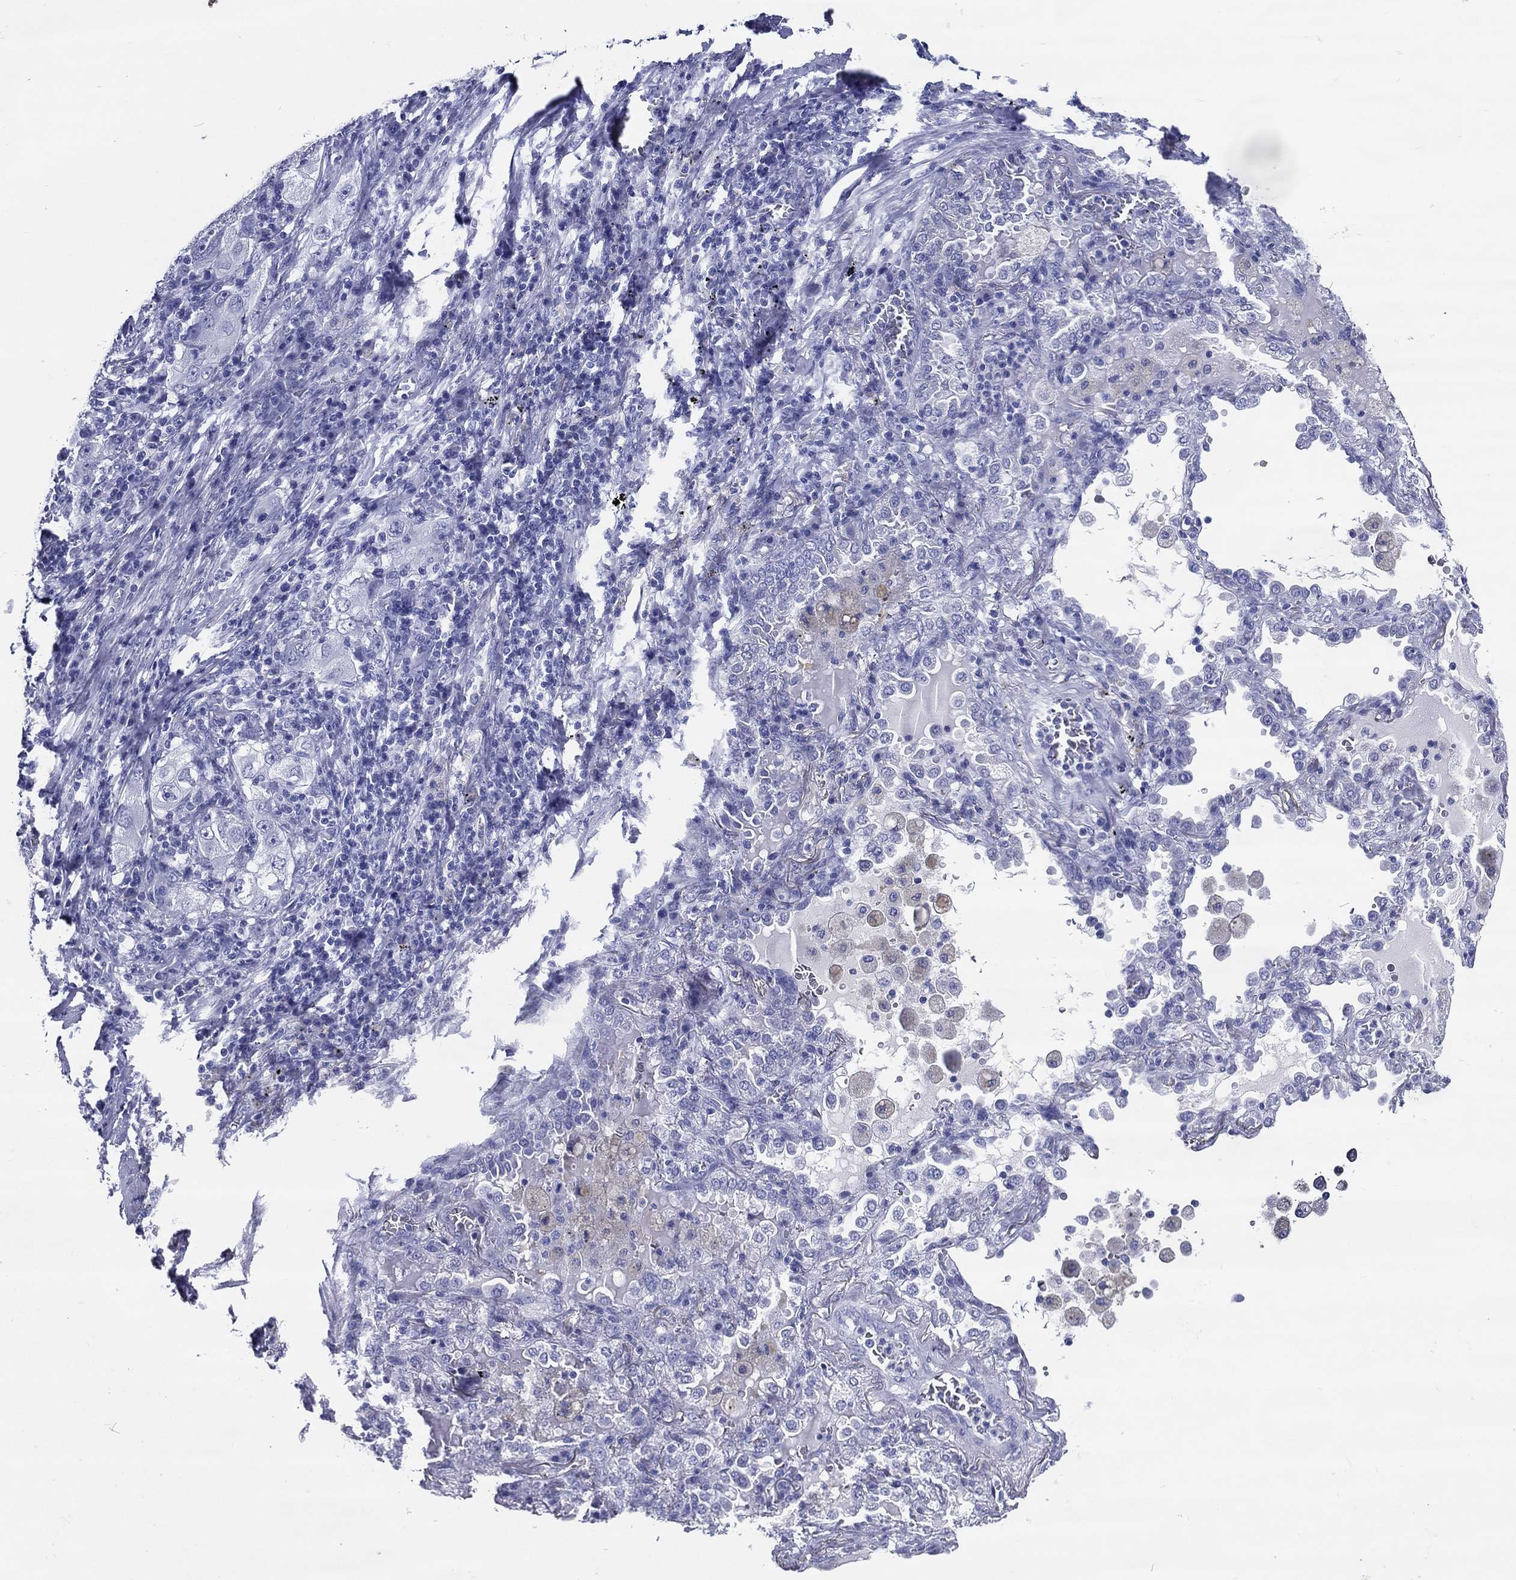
{"staining": {"intensity": "negative", "quantity": "none", "location": "none"}, "tissue": "lung cancer", "cell_type": "Tumor cells", "image_type": "cancer", "snomed": [{"axis": "morphology", "description": "Adenocarcinoma, NOS"}, {"axis": "topography", "description": "Lung"}], "caption": "IHC of lung cancer (adenocarcinoma) displays no positivity in tumor cells. The staining was performed using DAB (3,3'-diaminobenzidine) to visualize the protein expression in brown, while the nuclei were stained in blue with hematoxylin (Magnification: 20x).", "gene": "ACE2", "patient": {"sex": "female", "age": 61}}